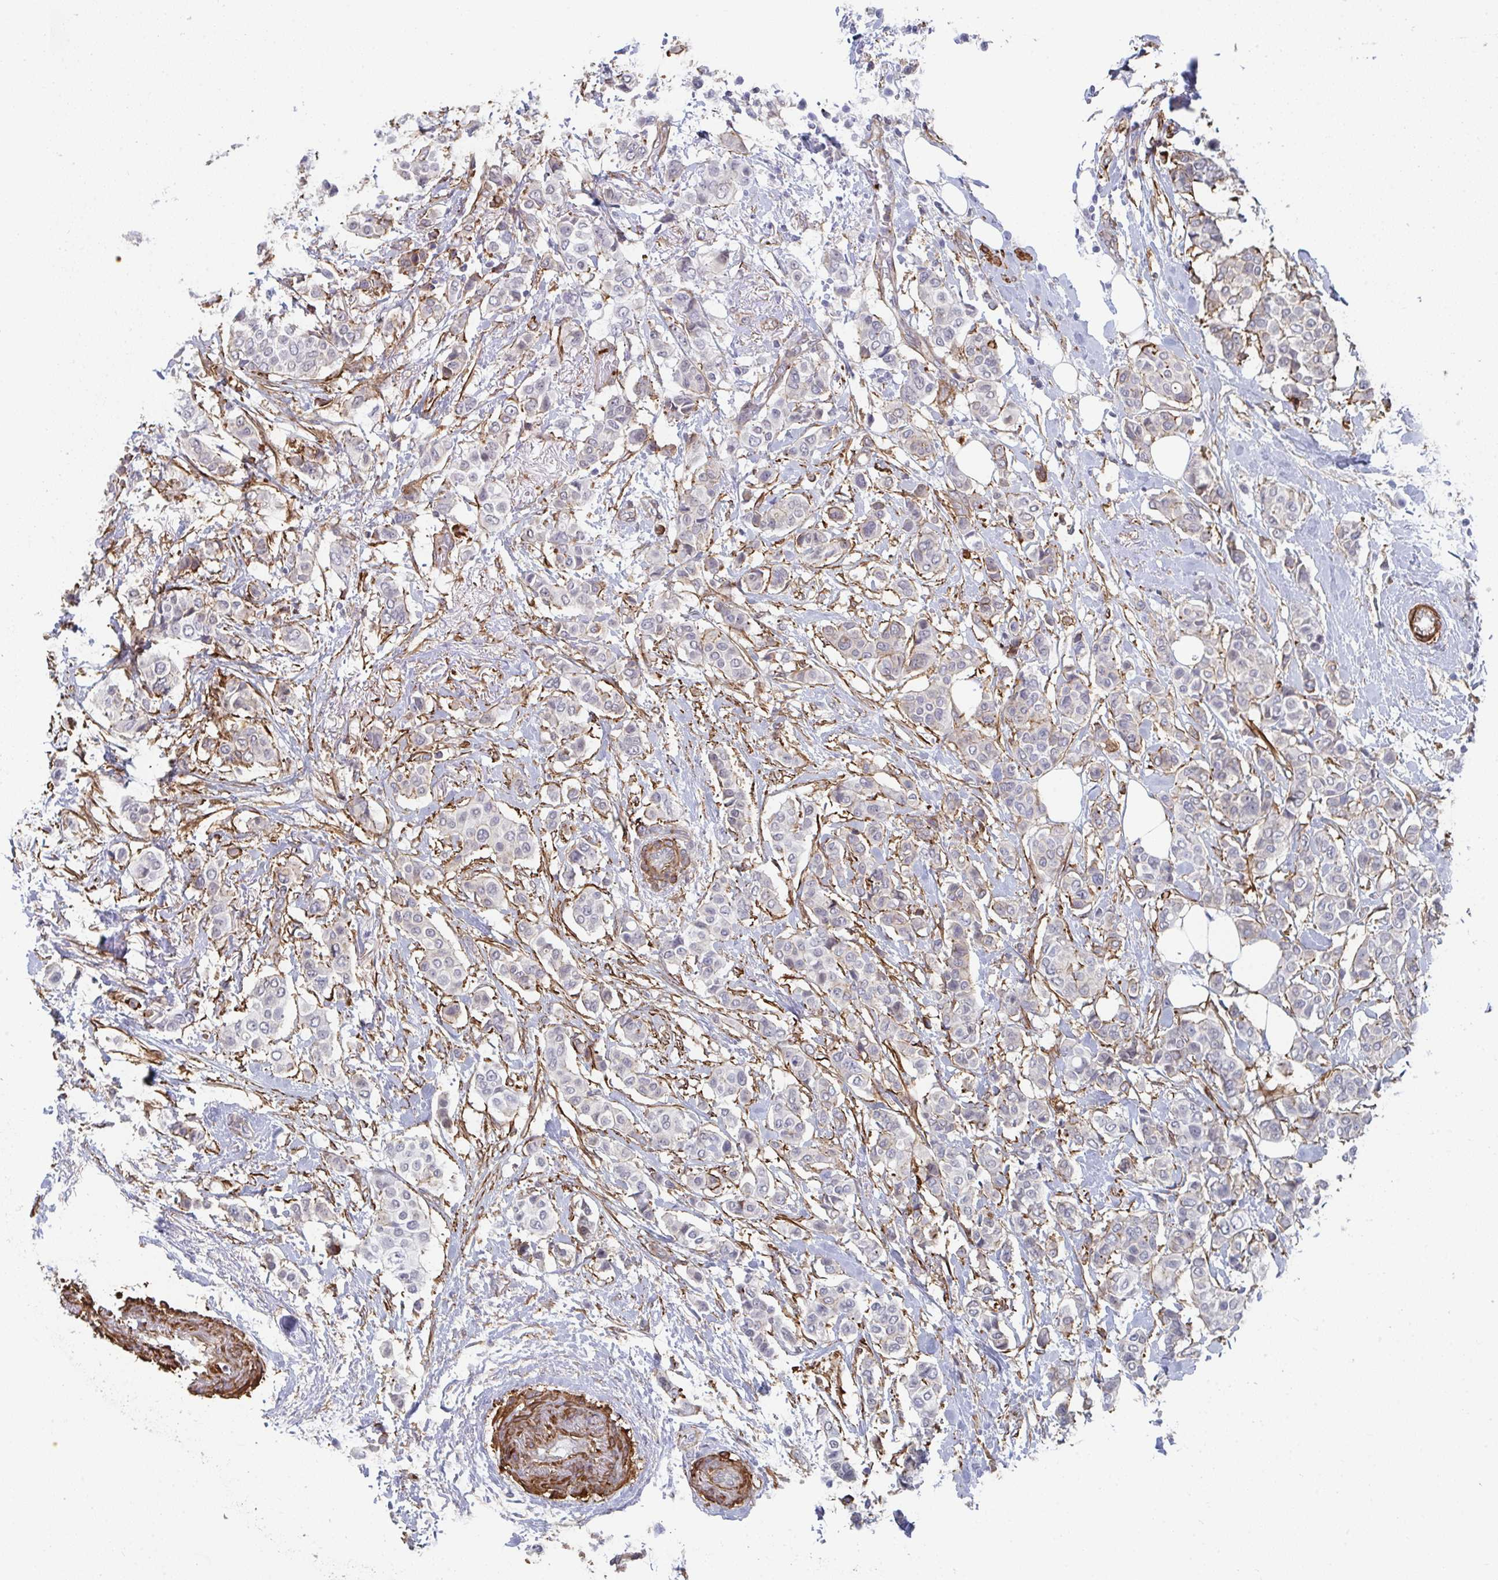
{"staining": {"intensity": "negative", "quantity": "none", "location": "none"}, "tissue": "breast cancer", "cell_type": "Tumor cells", "image_type": "cancer", "snomed": [{"axis": "morphology", "description": "Lobular carcinoma"}, {"axis": "topography", "description": "Breast"}], "caption": "IHC micrograph of neoplastic tissue: human breast lobular carcinoma stained with DAB (3,3'-diaminobenzidine) exhibits no significant protein positivity in tumor cells.", "gene": "NEURL4", "patient": {"sex": "female", "age": 51}}